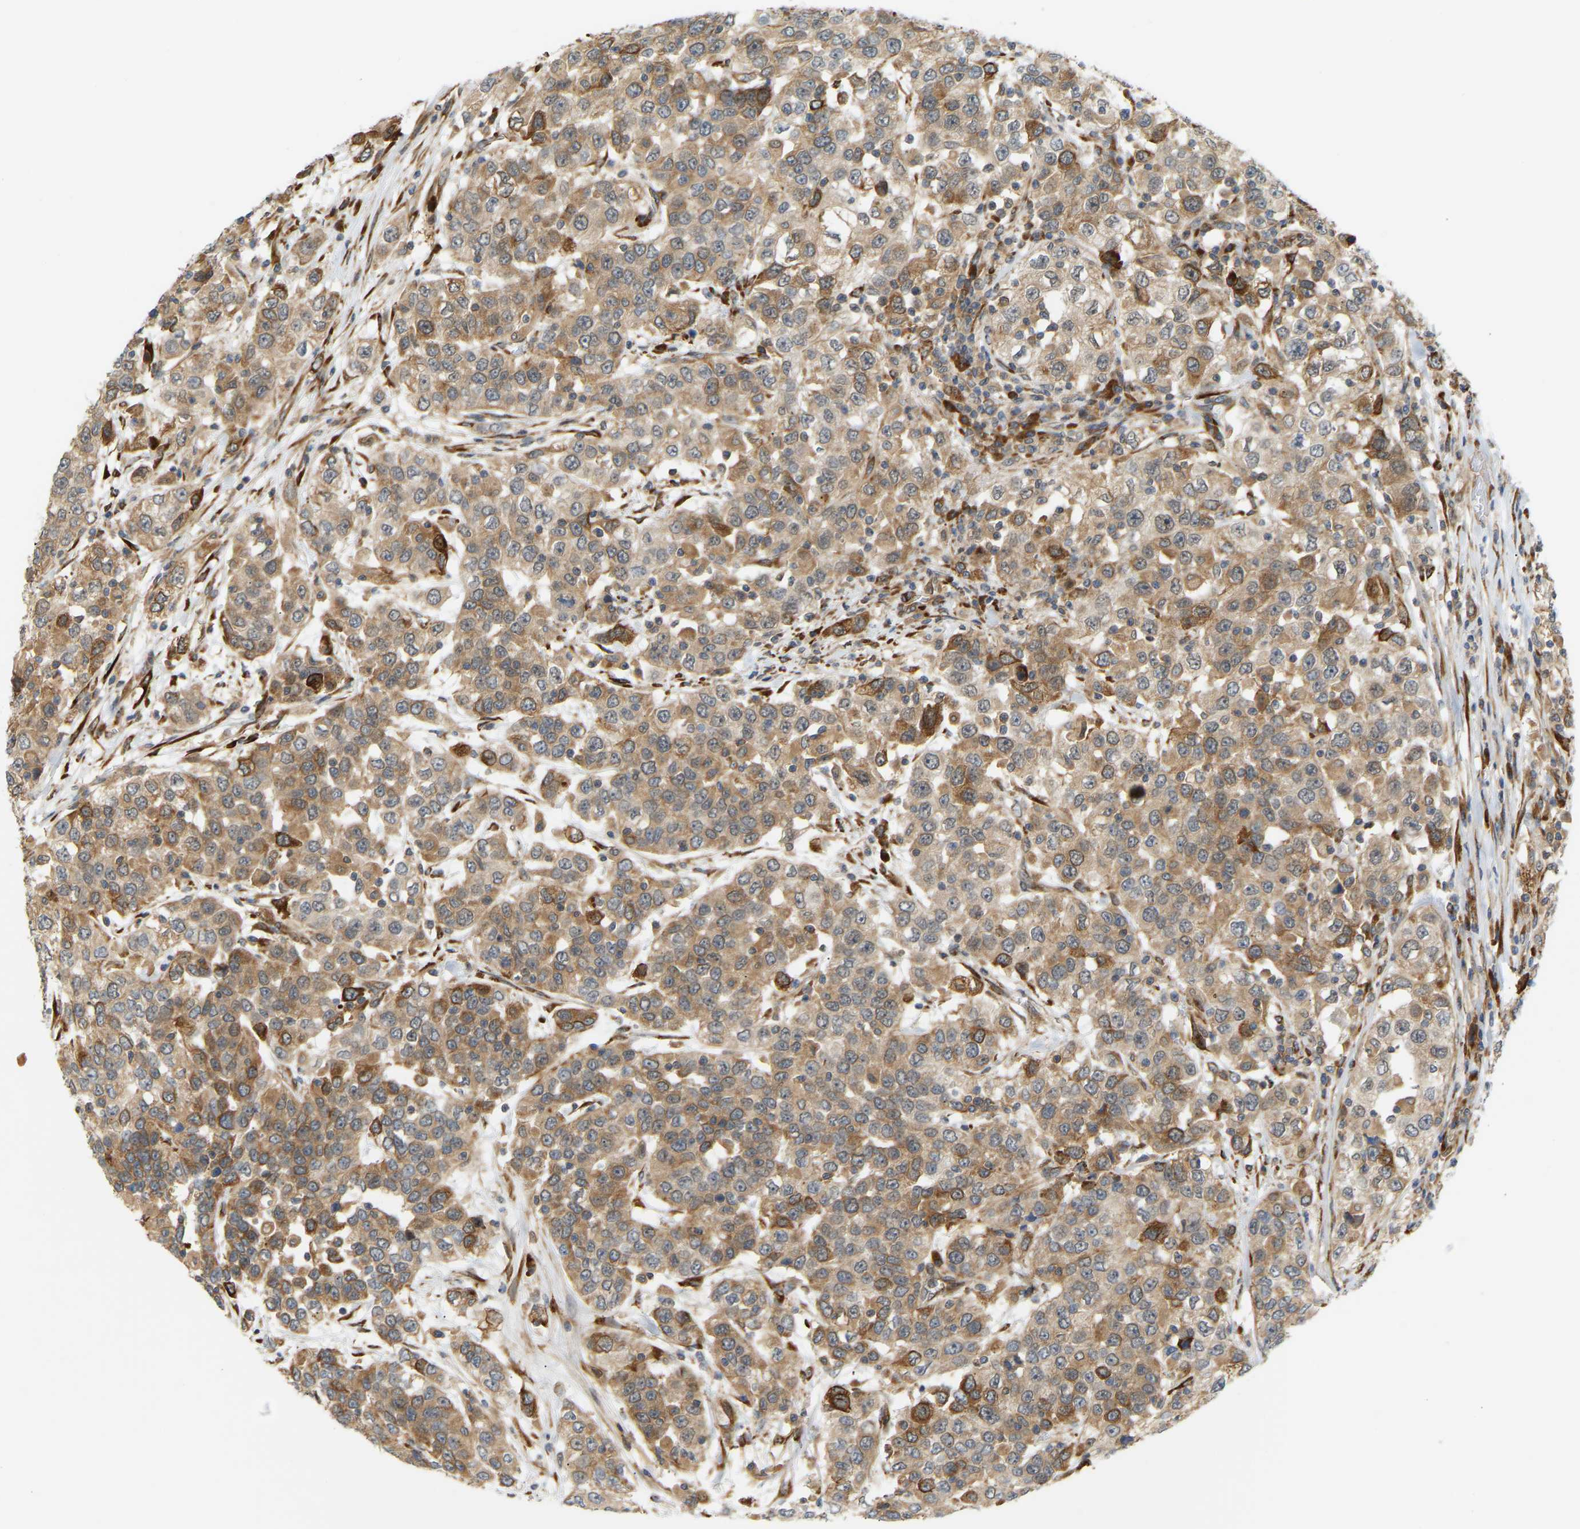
{"staining": {"intensity": "moderate", "quantity": ">75%", "location": "cytoplasmic/membranous"}, "tissue": "urothelial cancer", "cell_type": "Tumor cells", "image_type": "cancer", "snomed": [{"axis": "morphology", "description": "Urothelial carcinoma, High grade"}, {"axis": "topography", "description": "Urinary bladder"}], "caption": "High-grade urothelial carcinoma stained for a protein displays moderate cytoplasmic/membranous positivity in tumor cells. The staining is performed using DAB (3,3'-diaminobenzidine) brown chromogen to label protein expression. The nuclei are counter-stained blue using hematoxylin.", "gene": "PLCG2", "patient": {"sex": "female", "age": 80}}